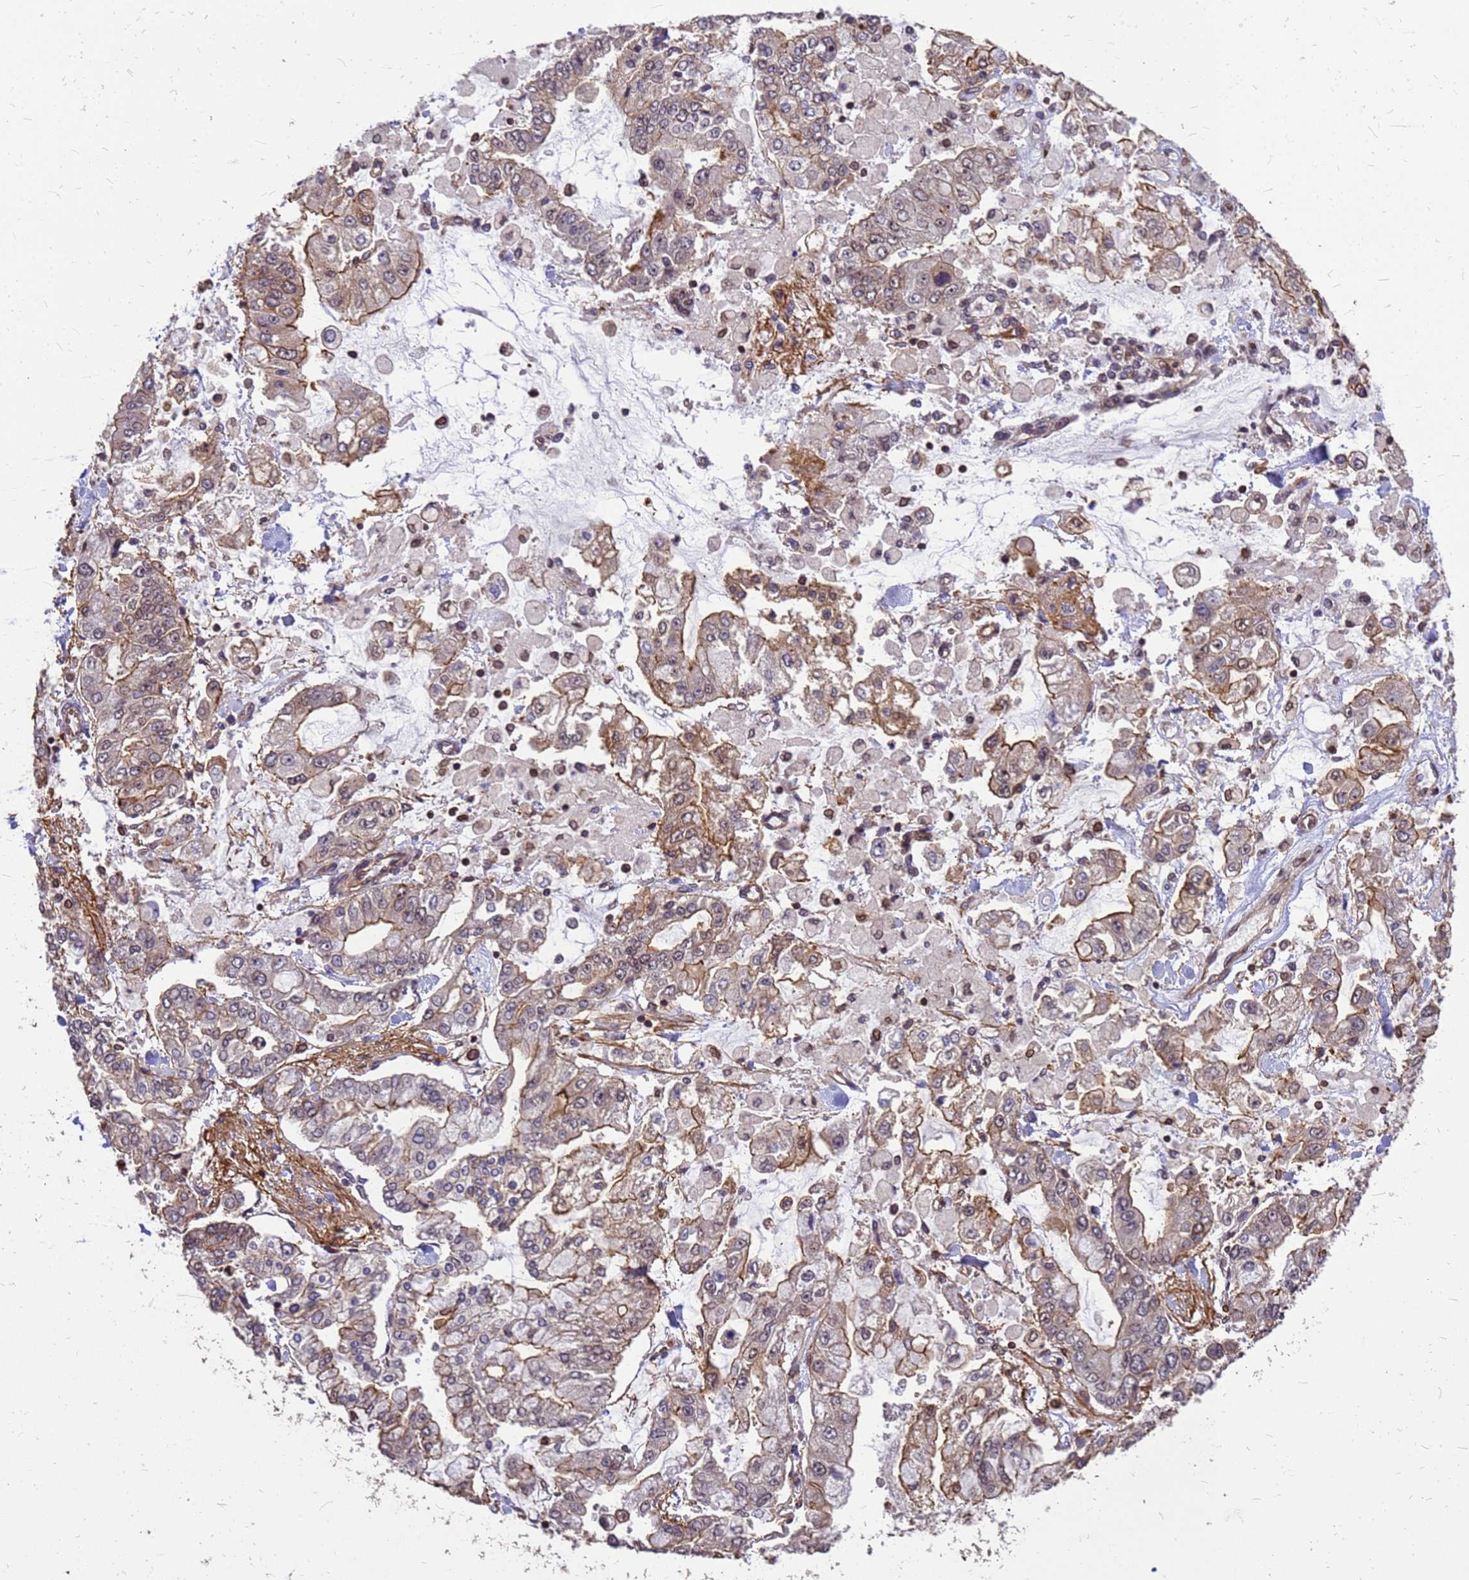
{"staining": {"intensity": "moderate", "quantity": ">75%", "location": "cytoplasmic/membranous"}, "tissue": "stomach cancer", "cell_type": "Tumor cells", "image_type": "cancer", "snomed": [{"axis": "morphology", "description": "Normal tissue, NOS"}, {"axis": "morphology", "description": "Adenocarcinoma, NOS"}, {"axis": "topography", "description": "Stomach, upper"}, {"axis": "topography", "description": "Stomach"}], "caption": "Immunohistochemistry (IHC) histopathology image of neoplastic tissue: adenocarcinoma (stomach) stained using IHC displays medium levels of moderate protein expression localized specifically in the cytoplasmic/membranous of tumor cells, appearing as a cytoplasmic/membranous brown color.", "gene": "C1orf35", "patient": {"sex": "male", "age": 76}}